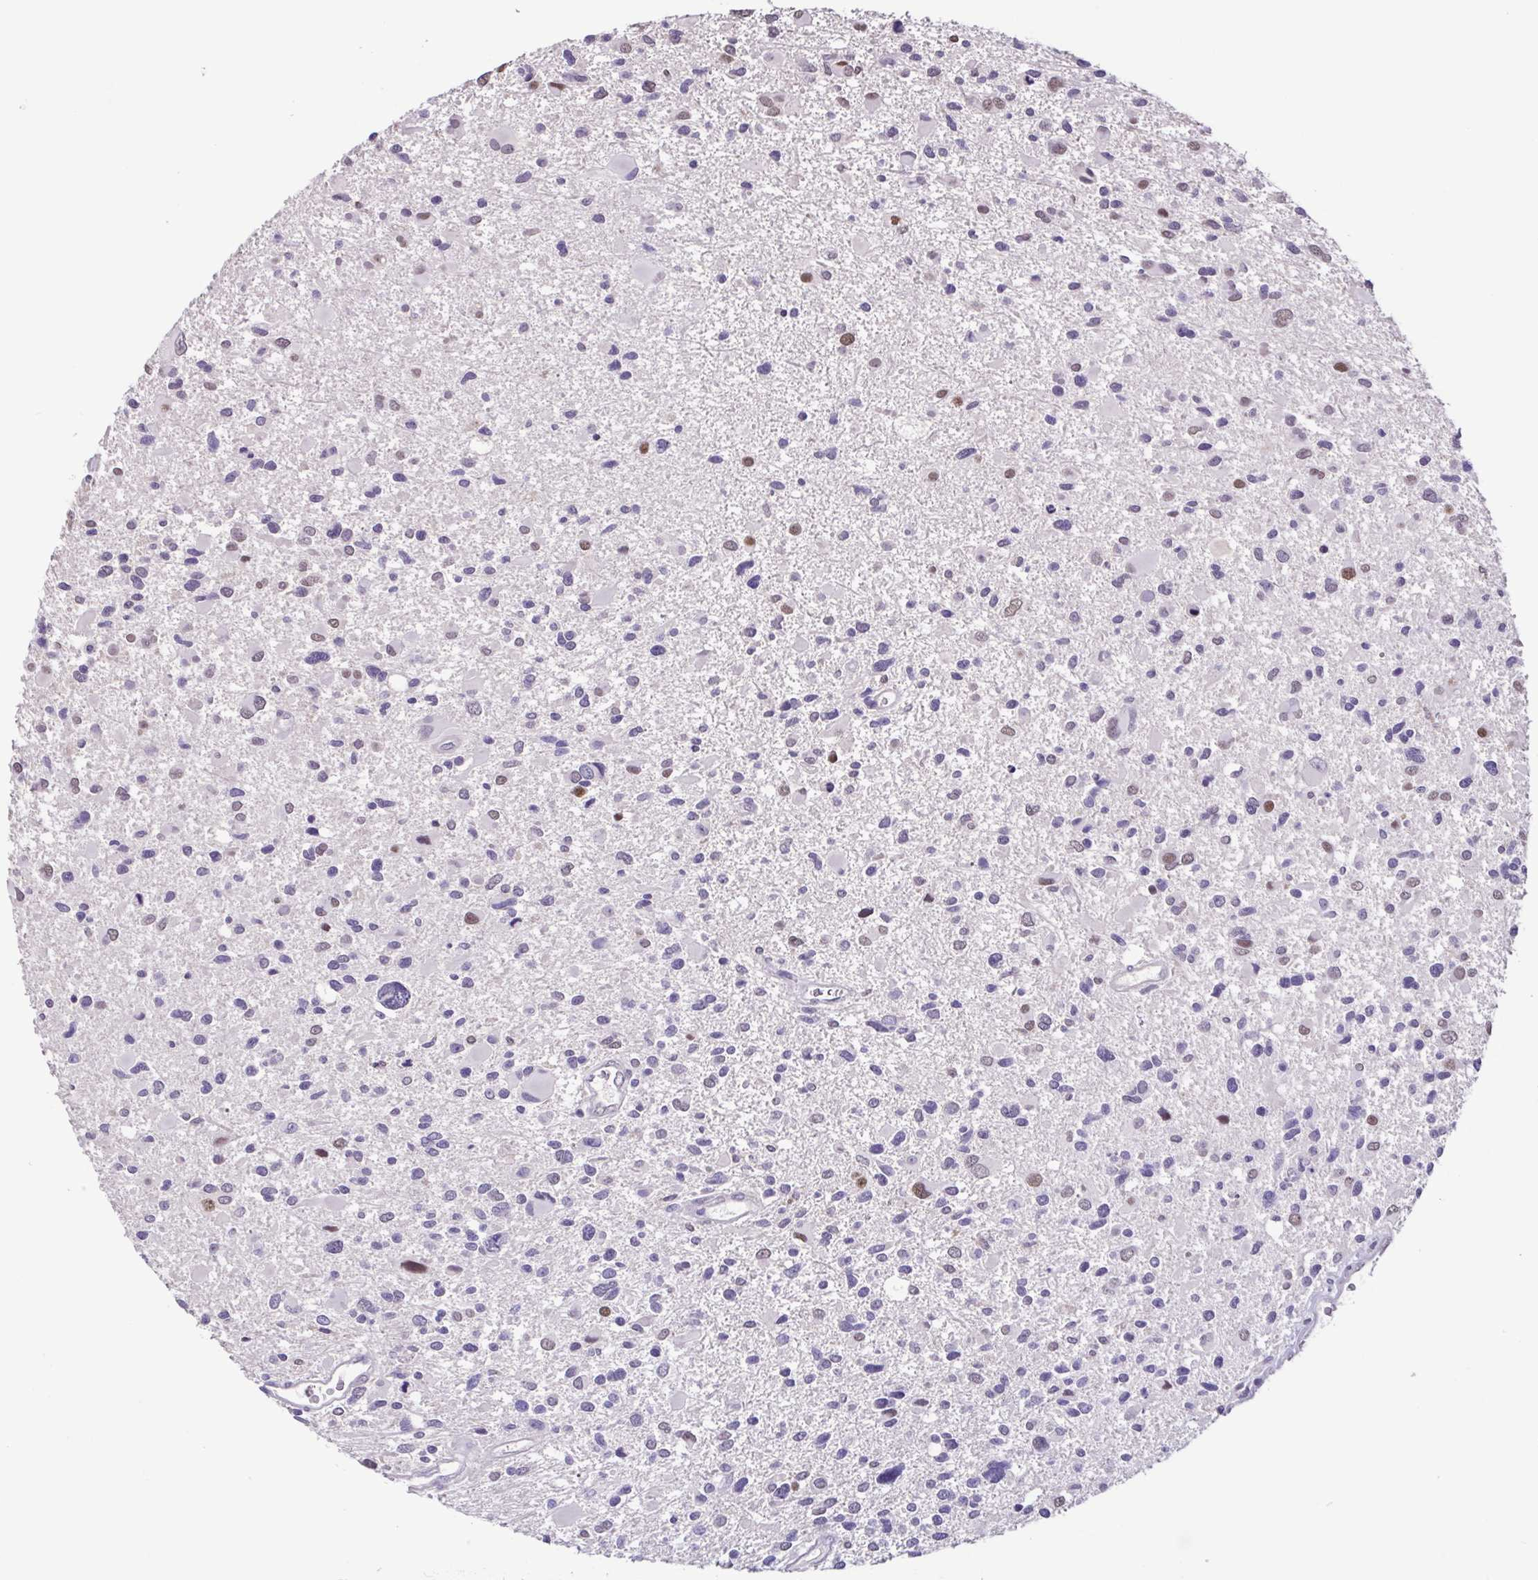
{"staining": {"intensity": "weak", "quantity": "<25%", "location": "nuclear"}, "tissue": "glioma", "cell_type": "Tumor cells", "image_type": "cancer", "snomed": [{"axis": "morphology", "description": "Glioma, malignant, Low grade"}, {"axis": "topography", "description": "Brain"}], "caption": "Immunohistochemistry (IHC) histopathology image of low-grade glioma (malignant) stained for a protein (brown), which shows no staining in tumor cells.", "gene": "ACTRT3", "patient": {"sex": "female", "age": 32}}